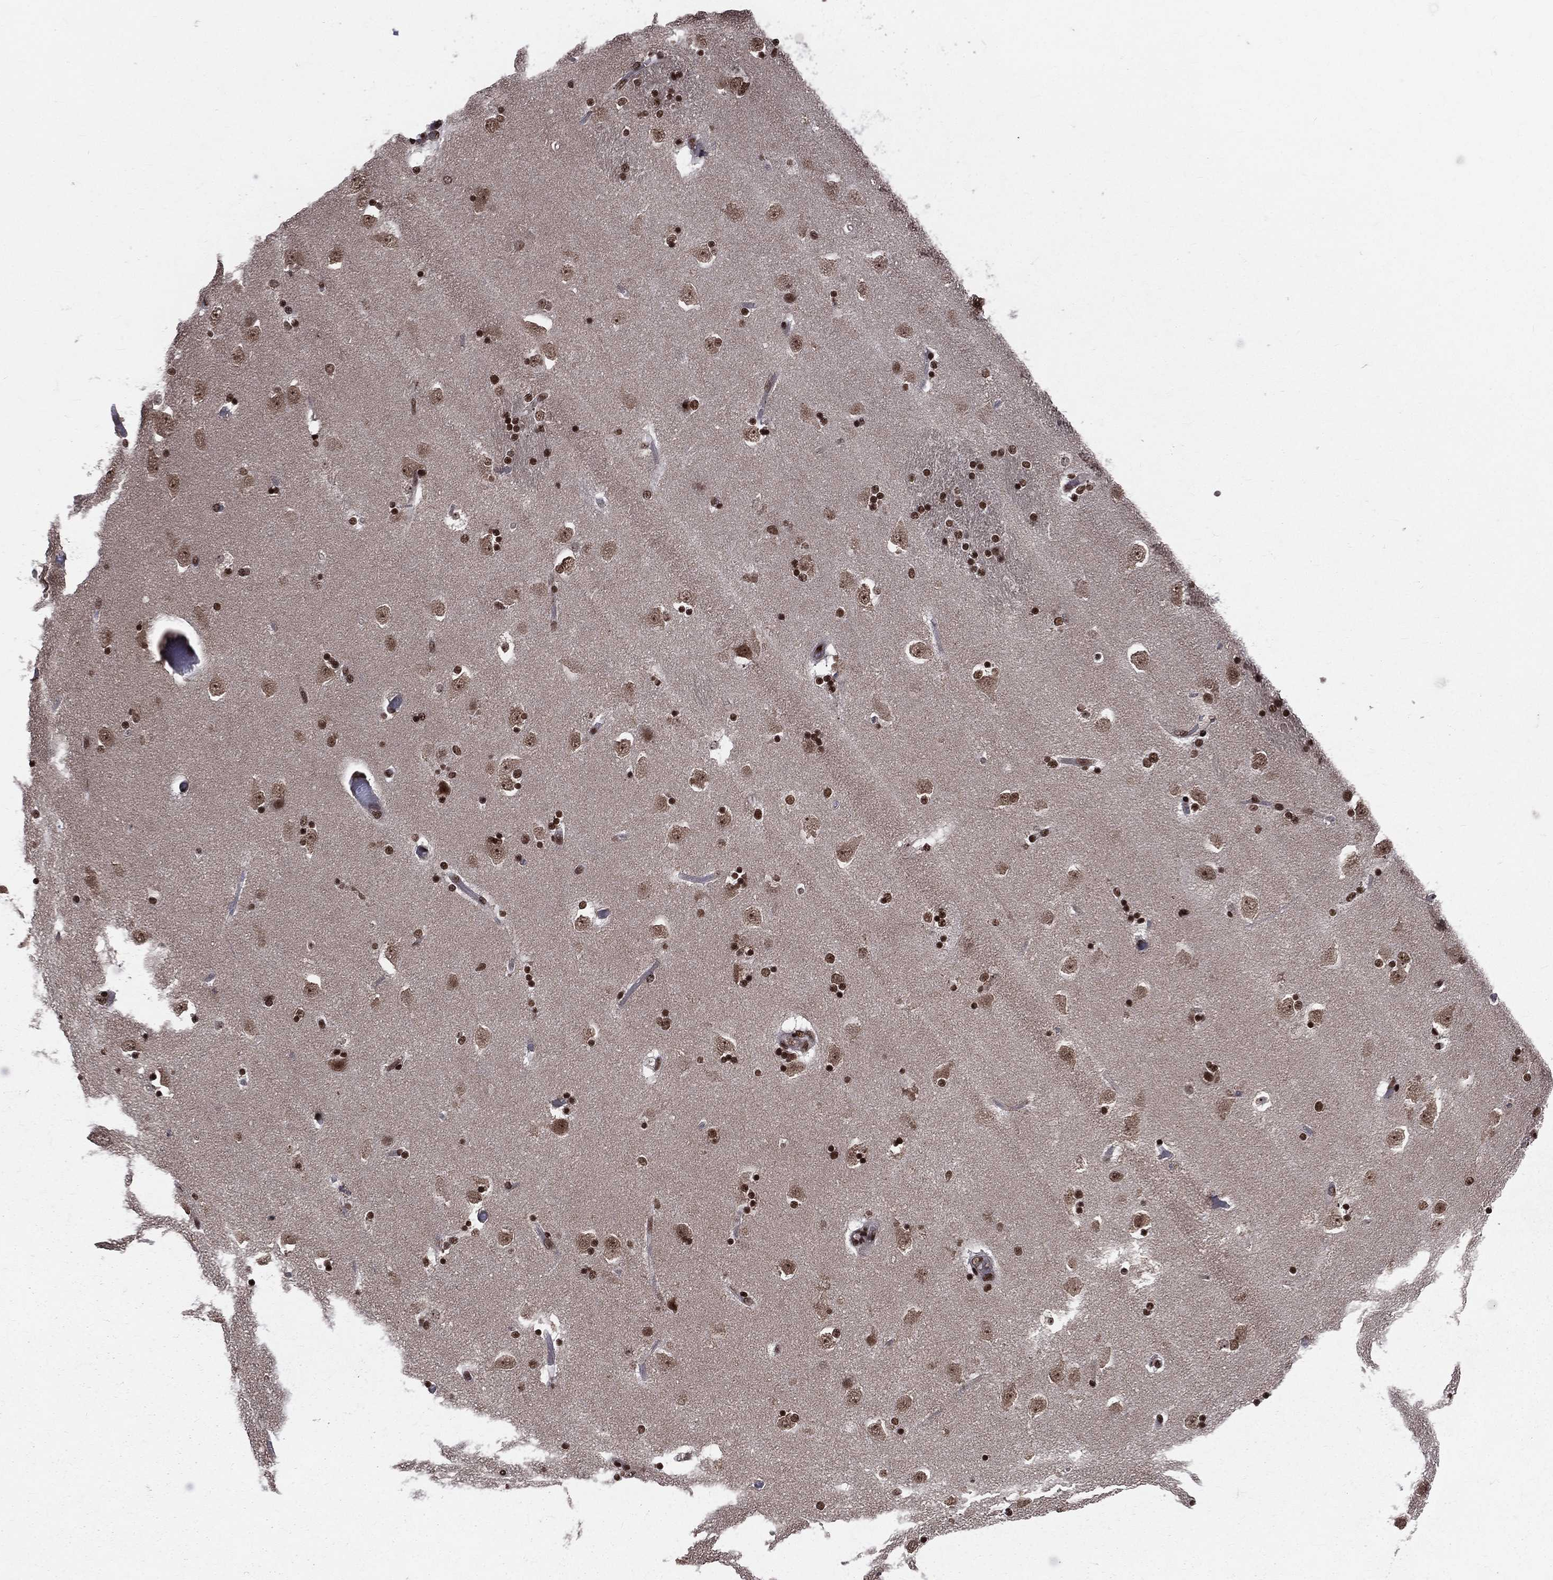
{"staining": {"intensity": "strong", "quantity": ">75%", "location": "nuclear"}, "tissue": "caudate", "cell_type": "Glial cells", "image_type": "normal", "snomed": [{"axis": "morphology", "description": "Normal tissue, NOS"}, {"axis": "topography", "description": "Lateral ventricle wall"}], "caption": "Immunohistochemical staining of normal human caudate displays strong nuclear protein positivity in approximately >75% of glial cells.", "gene": "SMC3", "patient": {"sex": "male", "age": 51}}